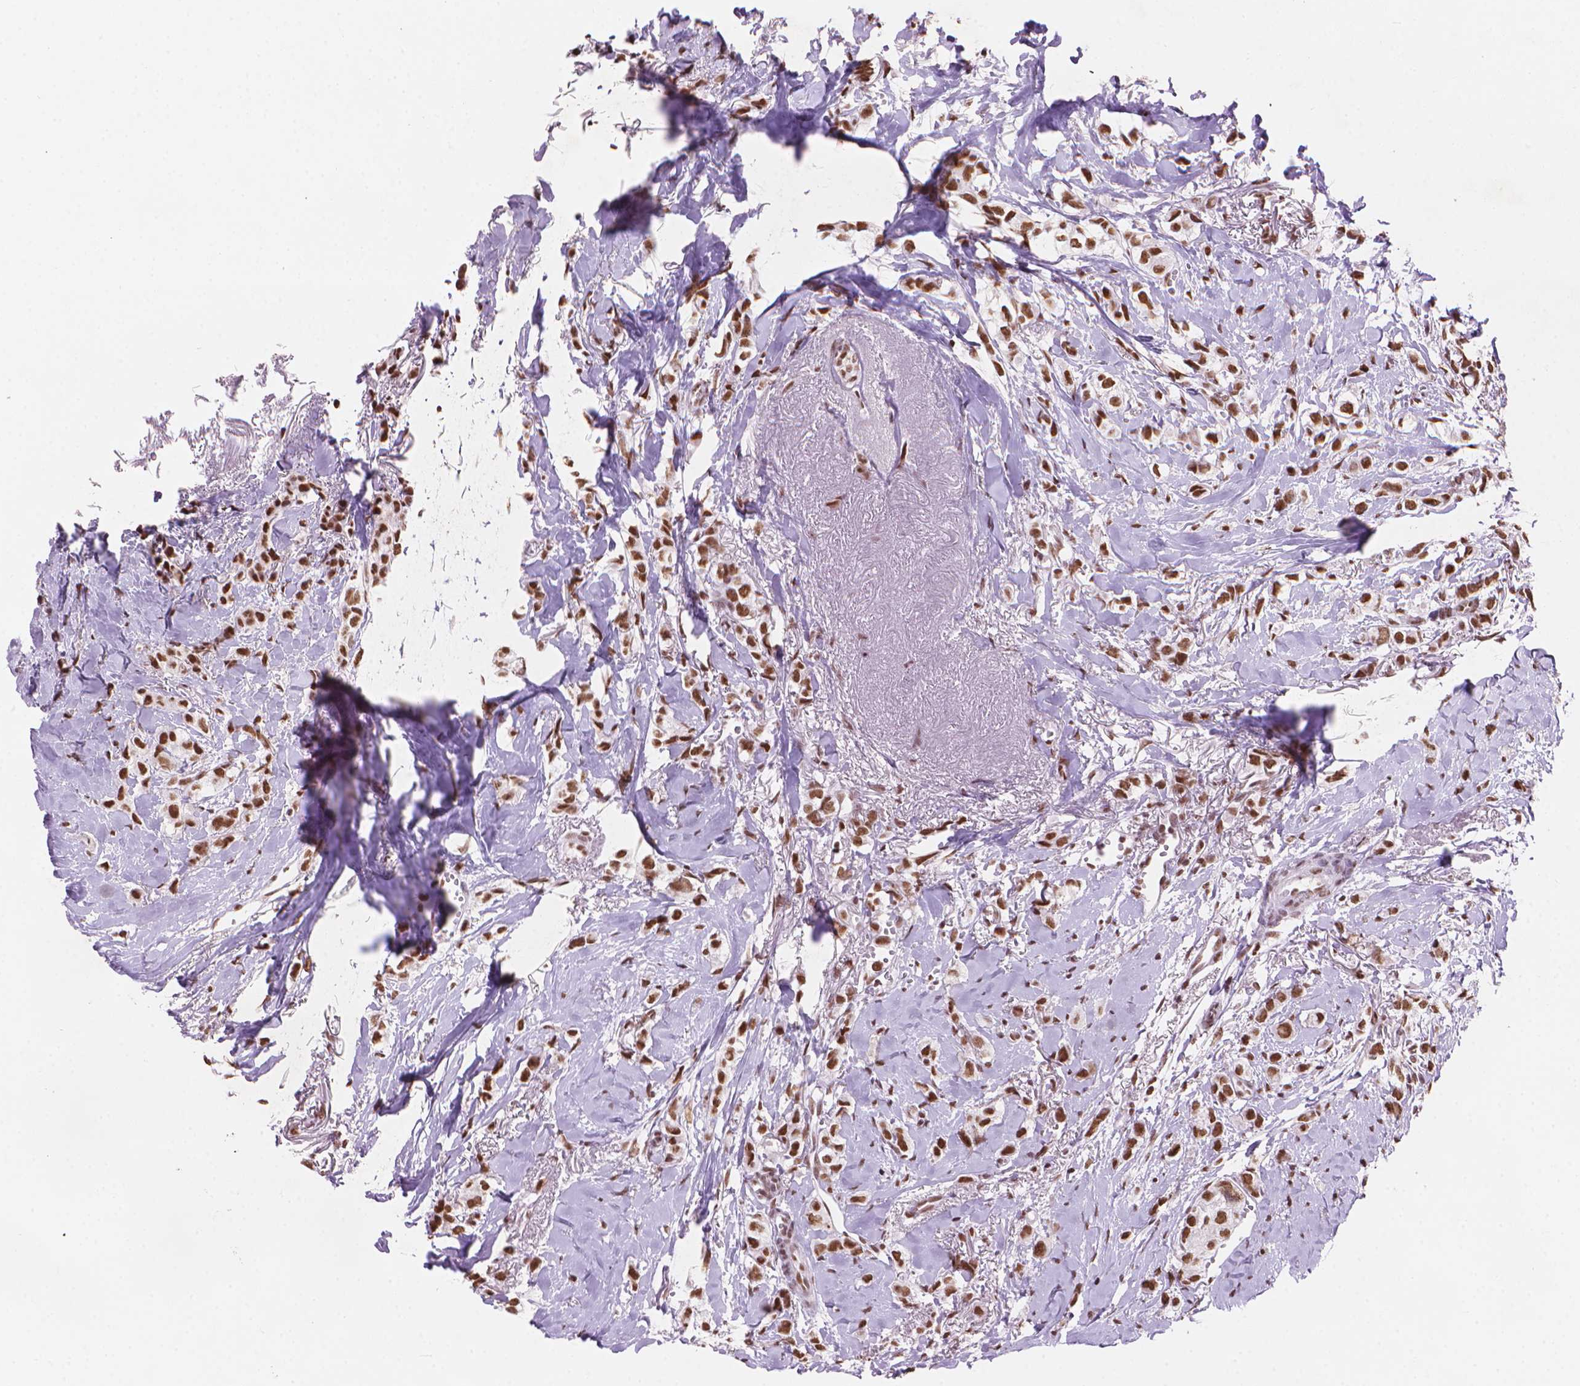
{"staining": {"intensity": "moderate", "quantity": ">75%", "location": "nuclear"}, "tissue": "breast cancer", "cell_type": "Tumor cells", "image_type": "cancer", "snomed": [{"axis": "morphology", "description": "Duct carcinoma"}, {"axis": "topography", "description": "Breast"}], "caption": "Breast cancer (infiltrating ductal carcinoma) tissue shows moderate nuclear staining in approximately >75% of tumor cells, visualized by immunohistochemistry. The staining is performed using DAB brown chromogen to label protein expression. The nuclei are counter-stained blue using hematoxylin.", "gene": "RPA4", "patient": {"sex": "female", "age": 85}}